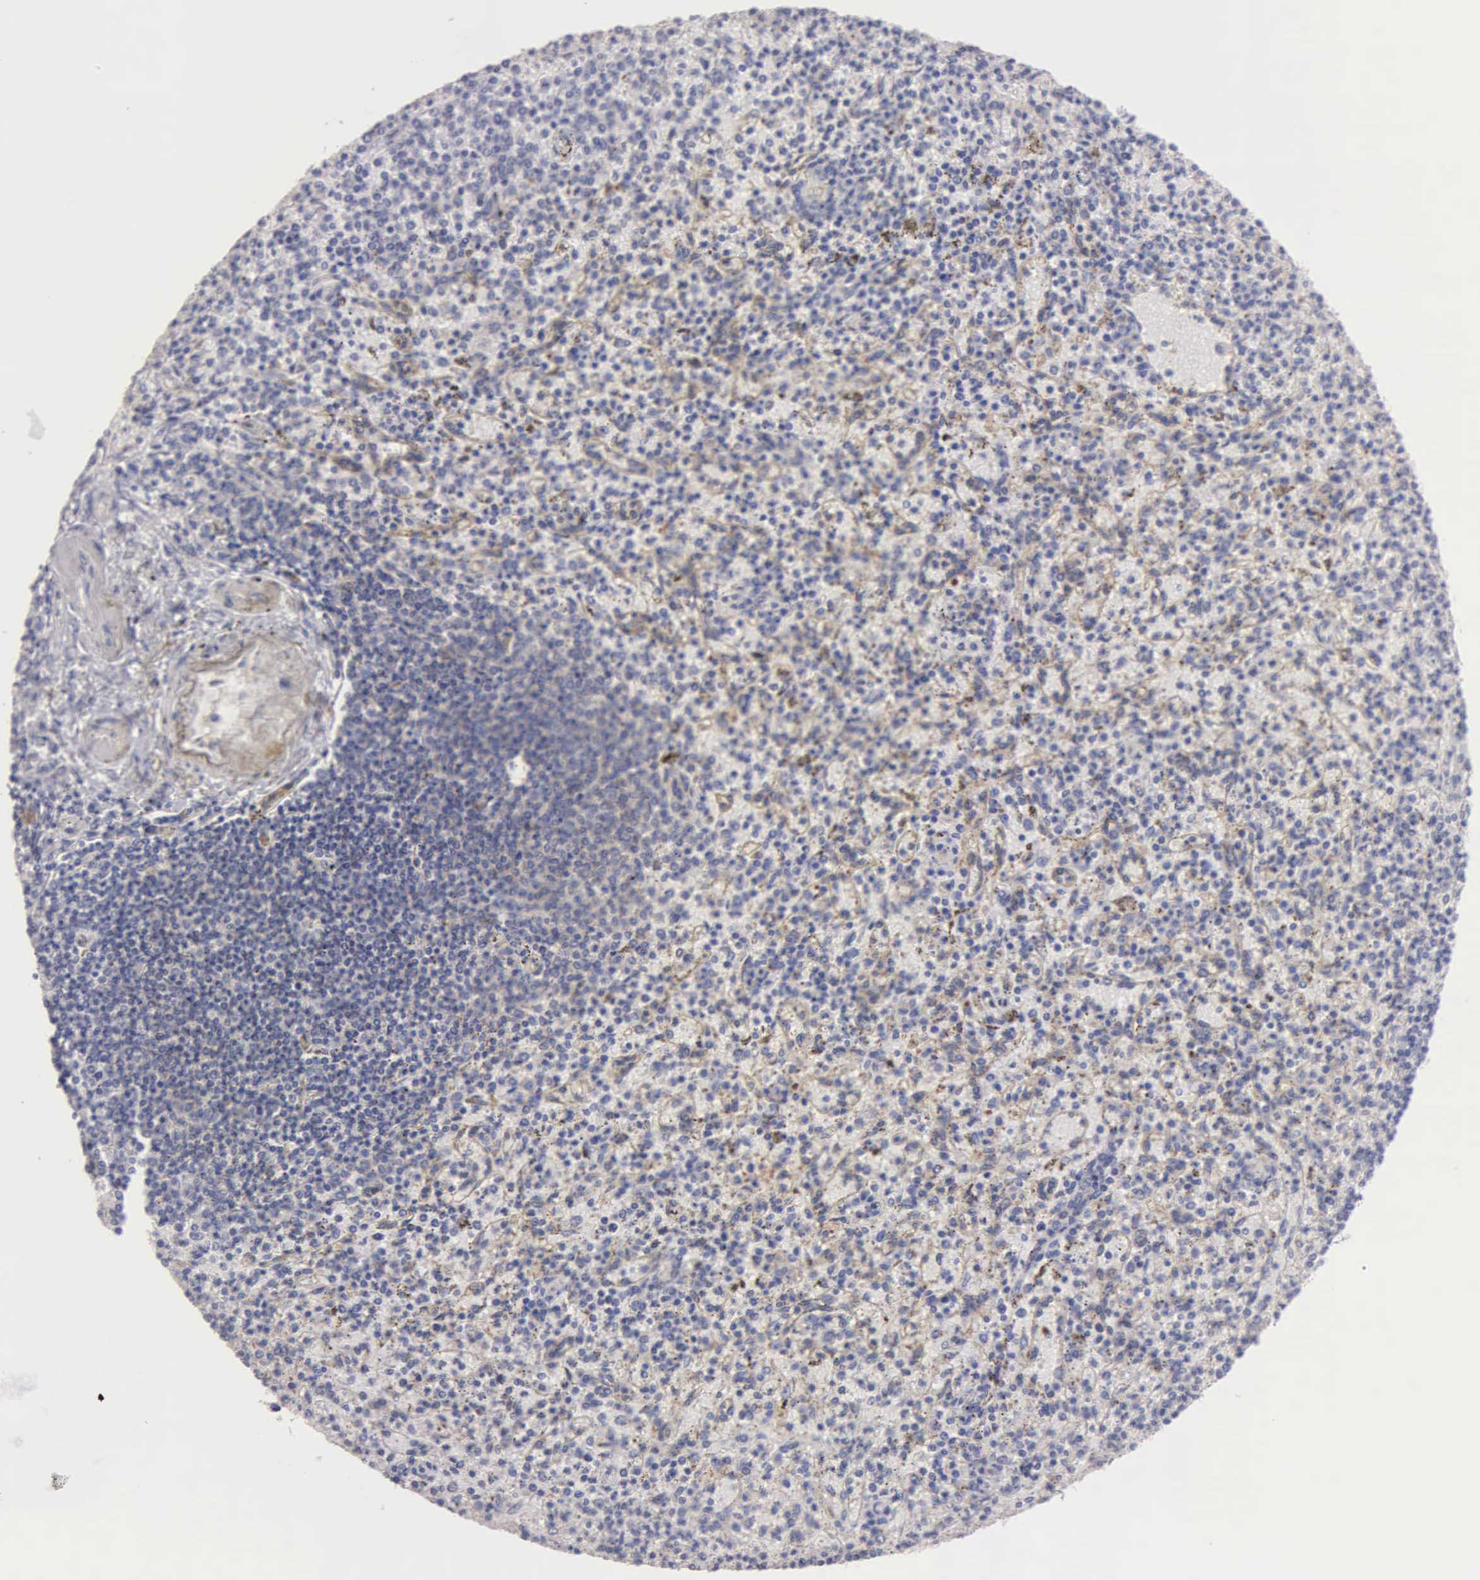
{"staining": {"intensity": "negative", "quantity": "none", "location": "none"}, "tissue": "spleen", "cell_type": "Cells in red pulp", "image_type": "normal", "snomed": [{"axis": "morphology", "description": "Normal tissue, NOS"}, {"axis": "topography", "description": "Spleen"}], "caption": "This is a micrograph of immunohistochemistry staining of benign spleen, which shows no positivity in cells in red pulp.", "gene": "APP", "patient": {"sex": "male", "age": 72}}